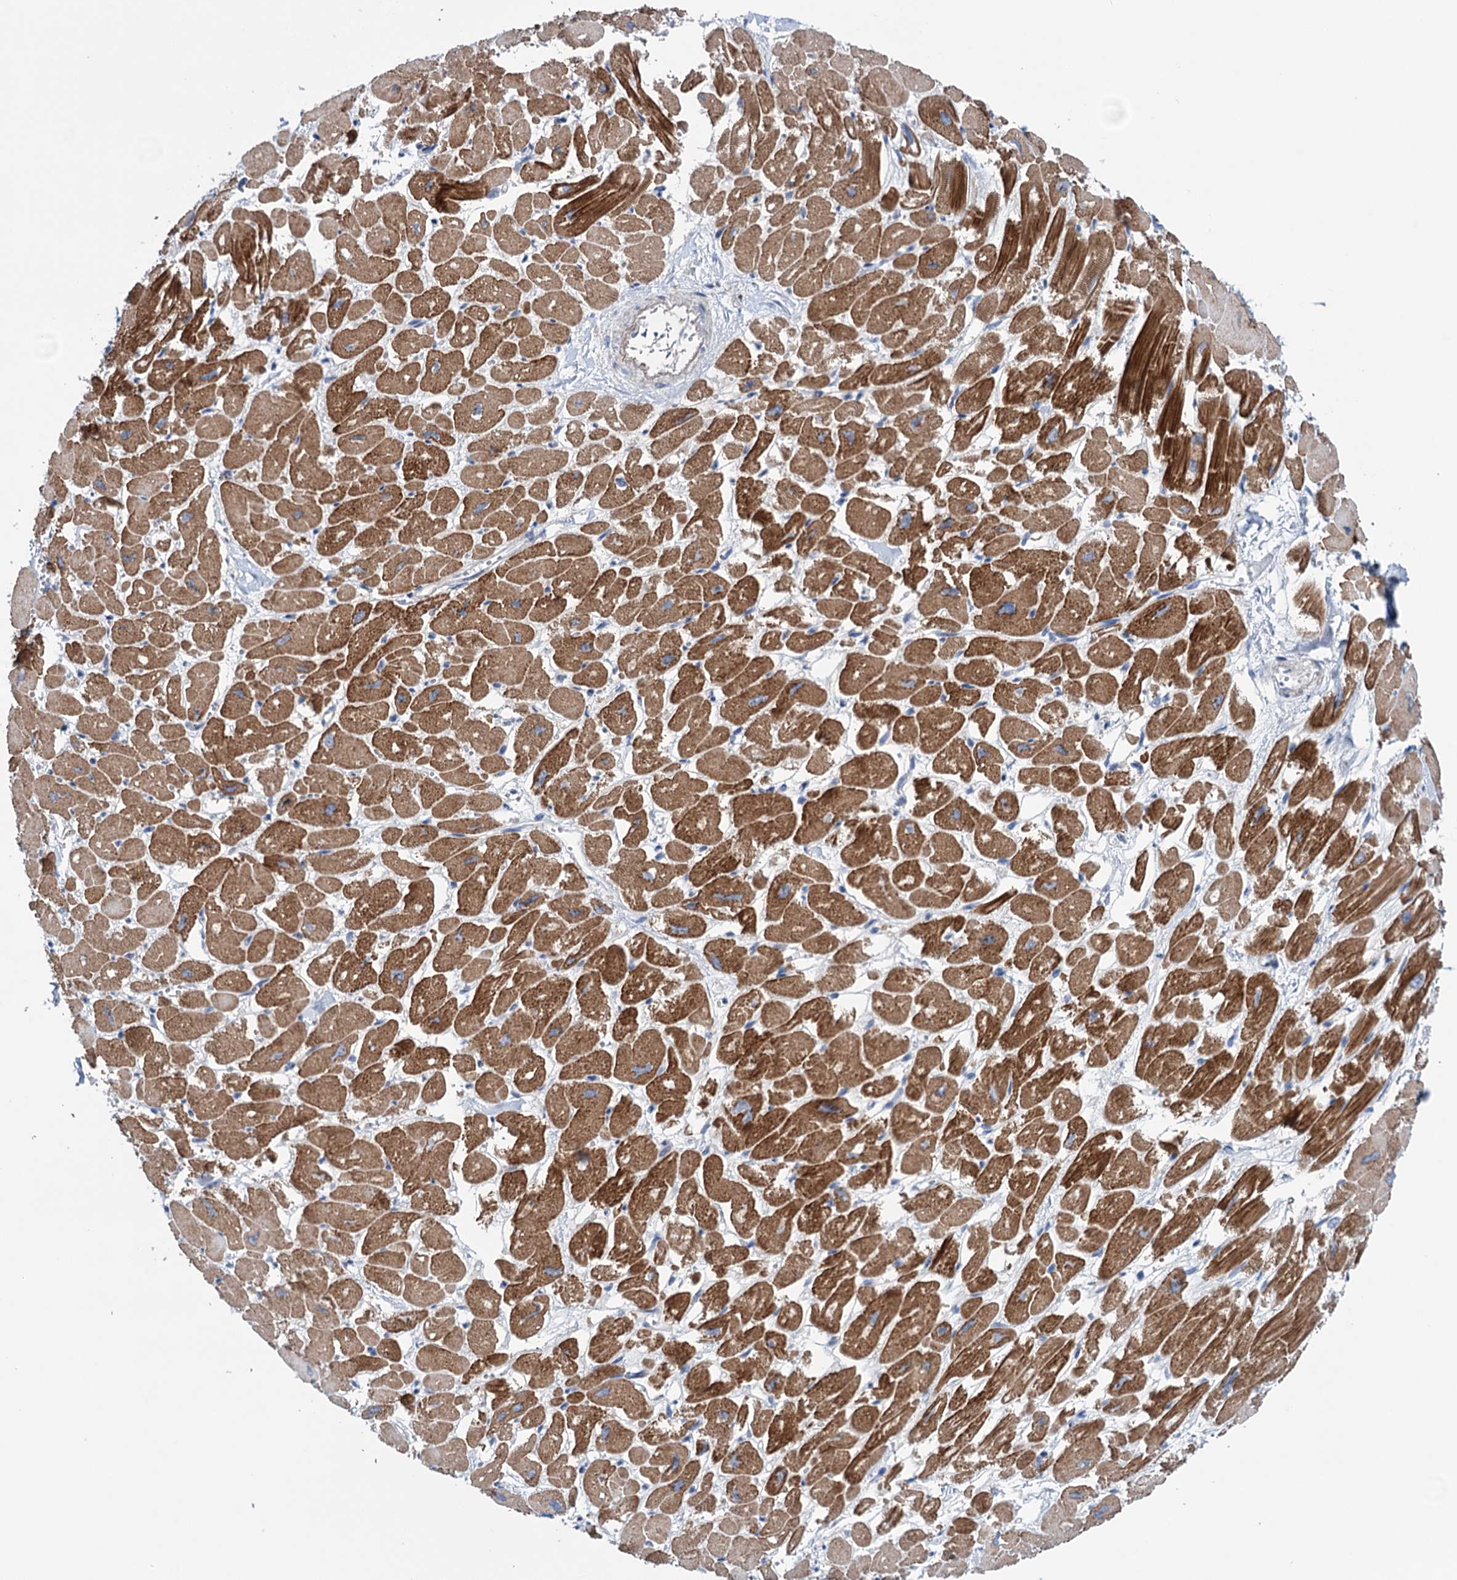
{"staining": {"intensity": "strong", "quantity": ">75%", "location": "cytoplasmic/membranous"}, "tissue": "heart muscle", "cell_type": "Cardiomyocytes", "image_type": "normal", "snomed": [{"axis": "morphology", "description": "Normal tissue, NOS"}, {"axis": "topography", "description": "Heart"}], "caption": "High-power microscopy captured an immunohistochemistry micrograph of unremarkable heart muscle, revealing strong cytoplasmic/membranous staining in about >75% of cardiomyocytes. (DAB (3,3'-diaminobenzidine) IHC, brown staining for protein, blue staining for nuclei).", "gene": "NCAPD2", "patient": {"sex": "male", "age": 54}}